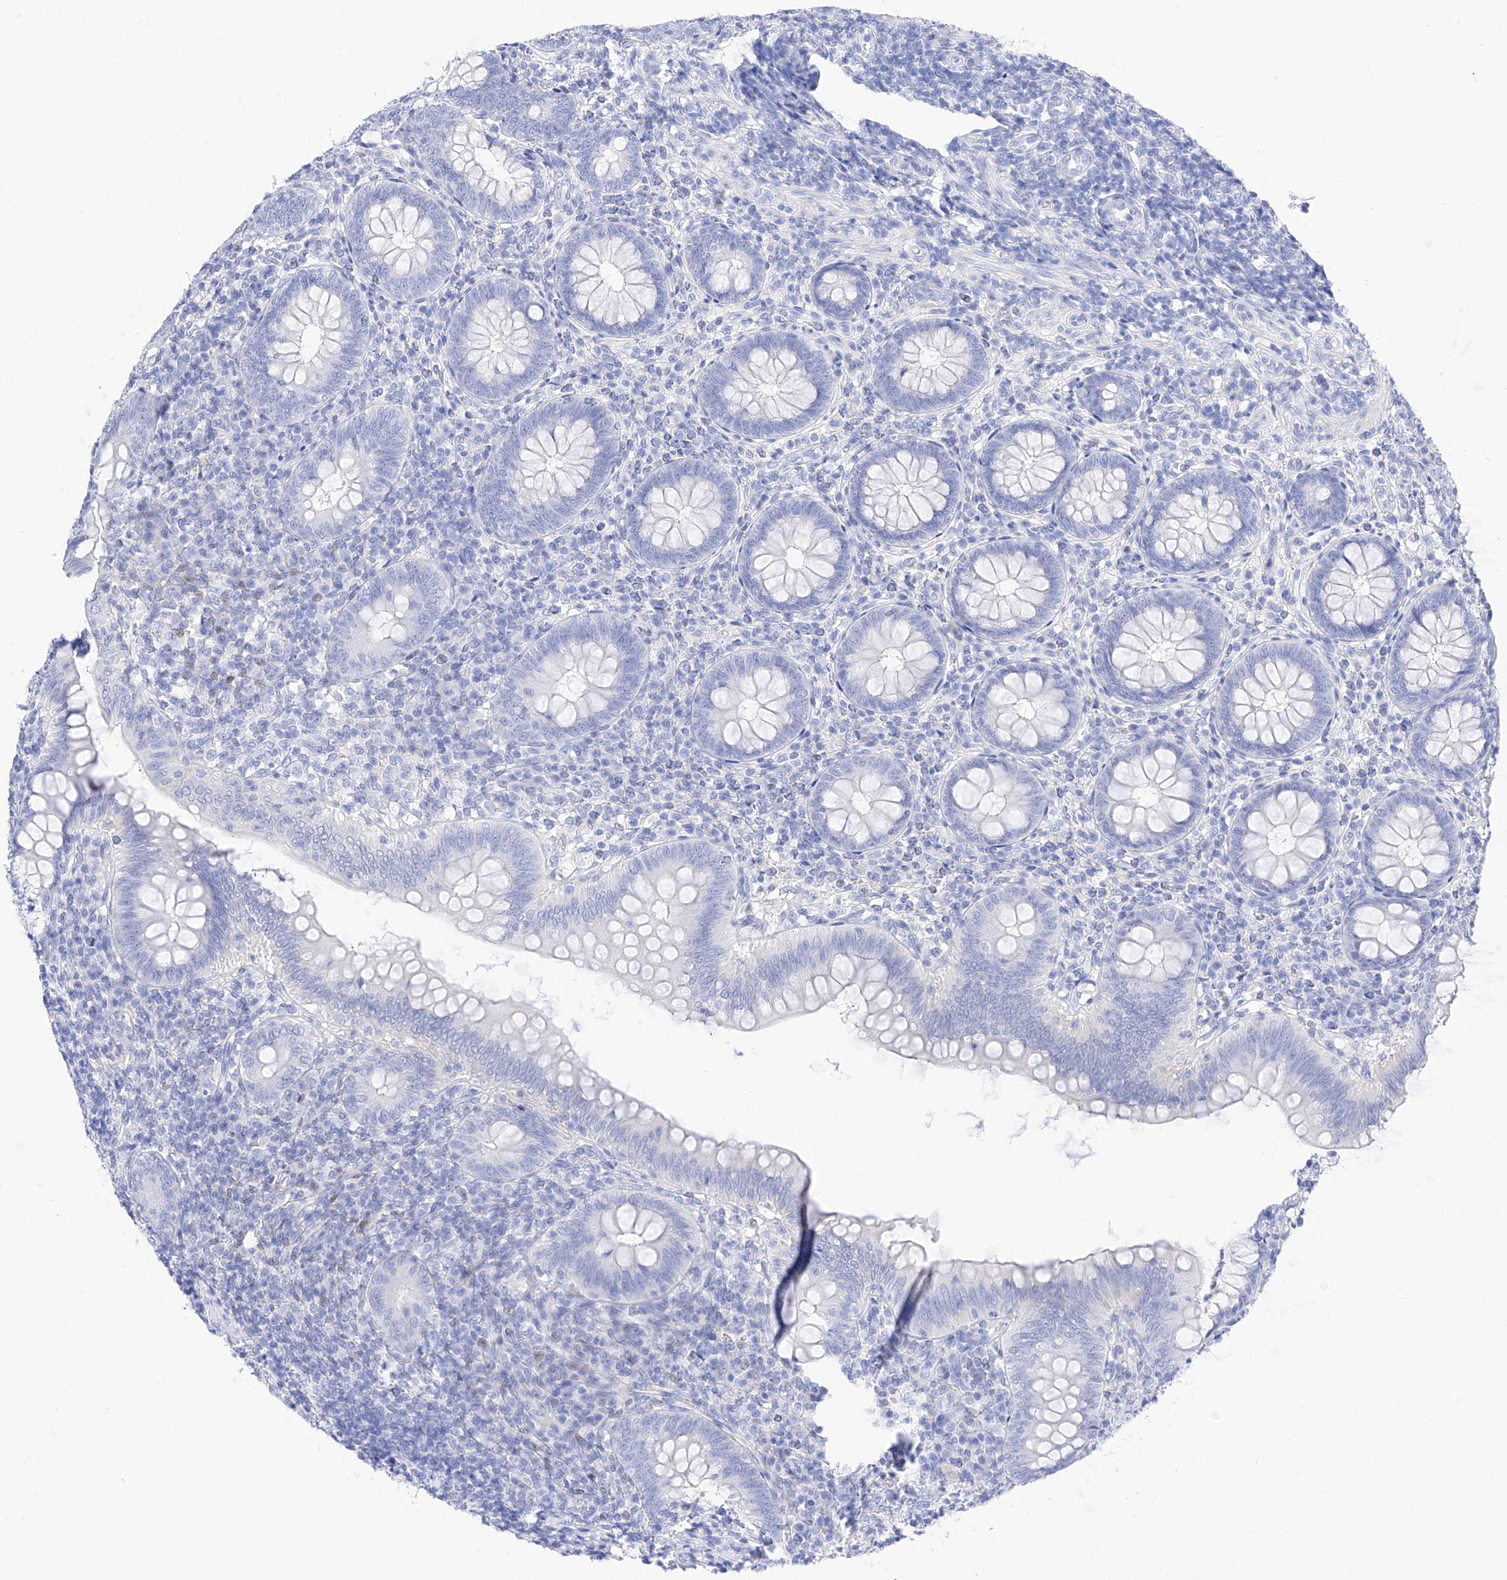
{"staining": {"intensity": "negative", "quantity": "none", "location": "none"}, "tissue": "appendix", "cell_type": "Glandular cells", "image_type": "normal", "snomed": [{"axis": "morphology", "description": "Normal tissue, NOS"}, {"axis": "topography", "description": "Appendix"}], "caption": "High magnification brightfield microscopy of unremarkable appendix stained with DAB (3,3'-diaminobenzidine) (brown) and counterstained with hematoxylin (blue): glandular cells show no significant expression.", "gene": "TRPC7", "patient": {"sex": "male", "age": 14}}